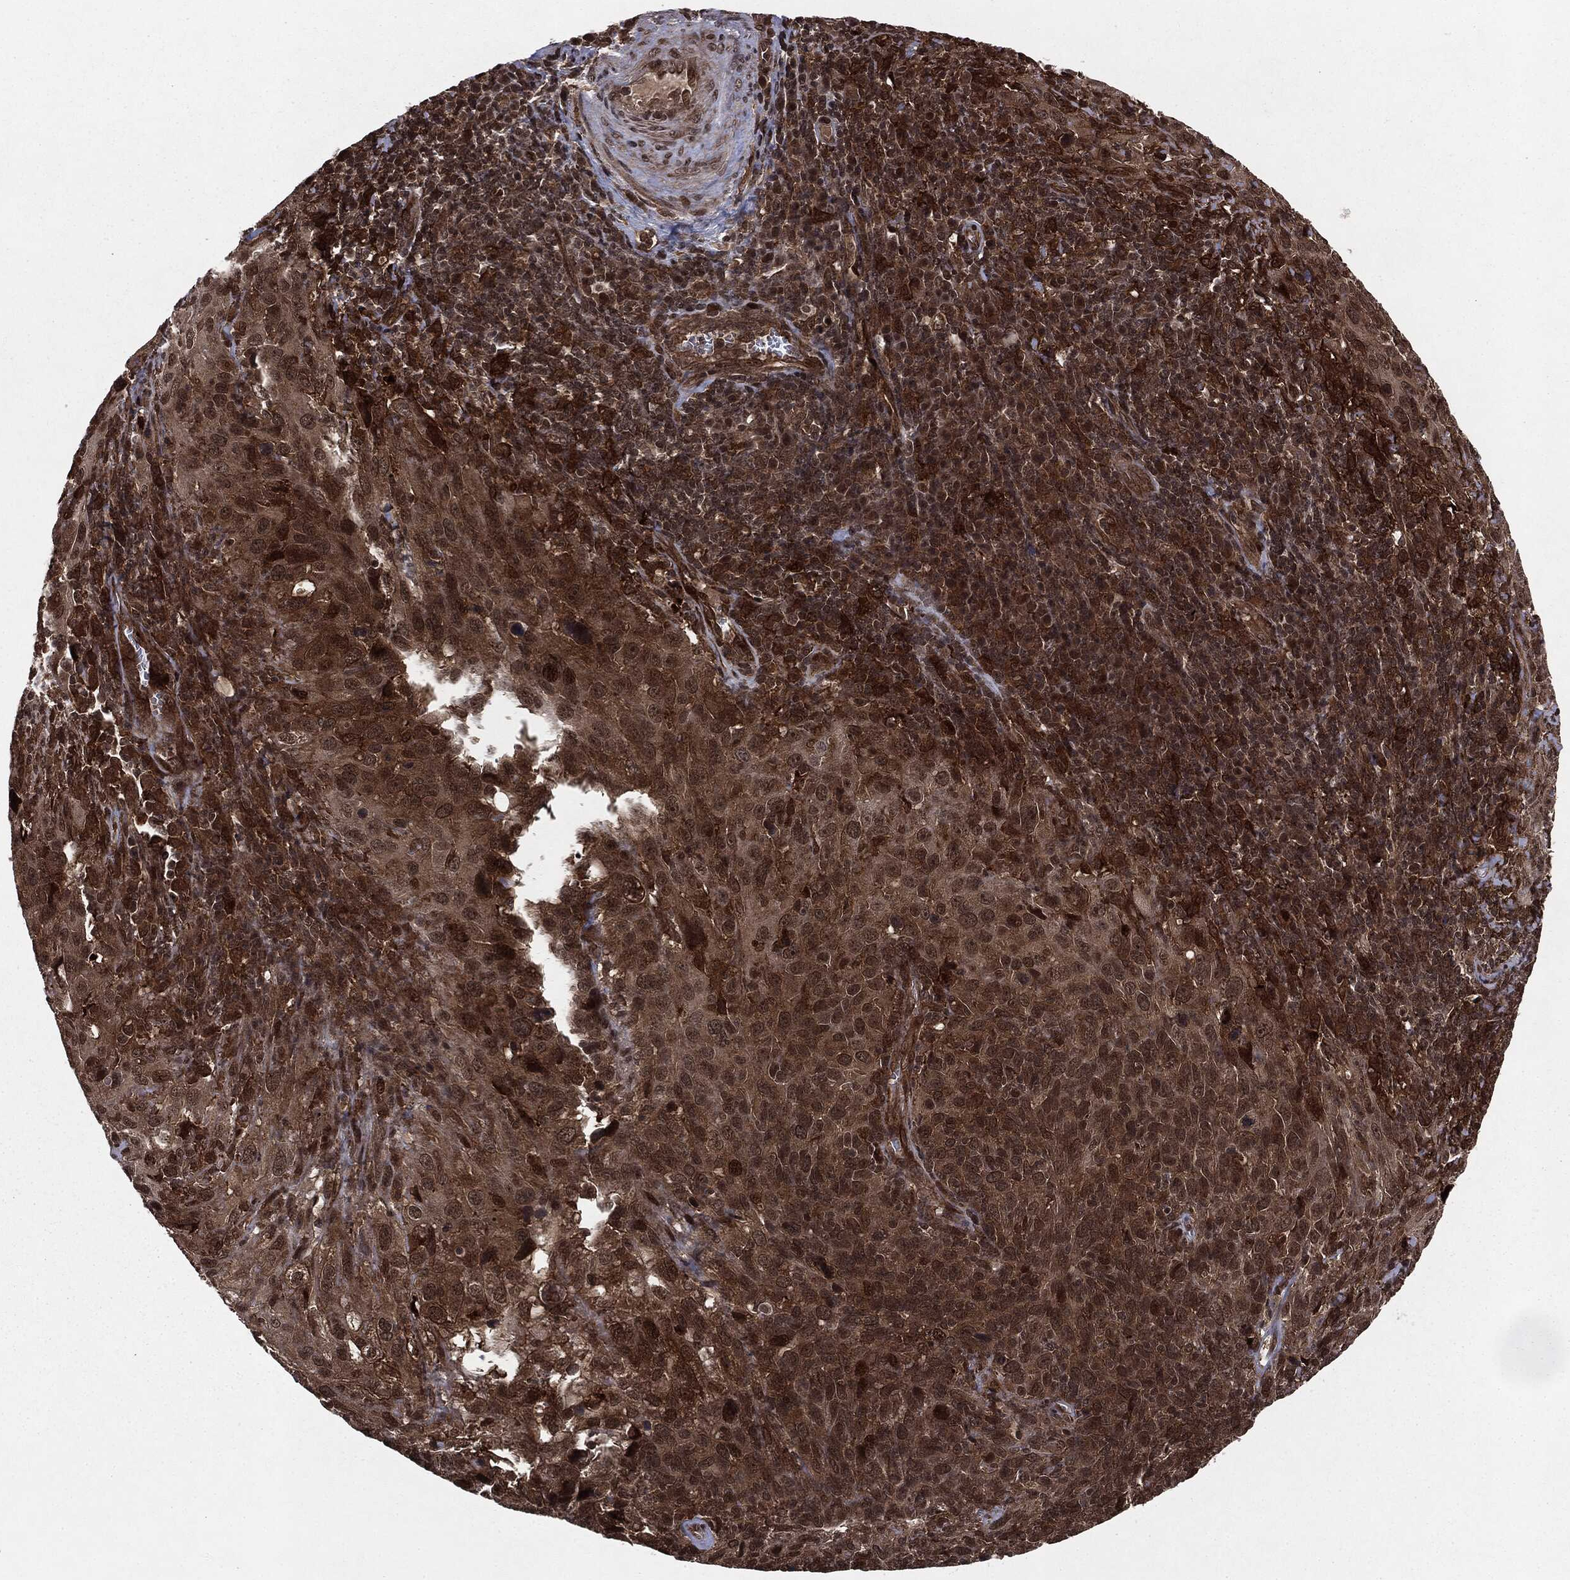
{"staining": {"intensity": "strong", "quantity": "25%-75%", "location": "cytoplasmic/membranous,nuclear"}, "tissue": "cervical cancer", "cell_type": "Tumor cells", "image_type": "cancer", "snomed": [{"axis": "morphology", "description": "Squamous cell carcinoma, NOS"}, {"axis": "topography", "description": "Cervix"}], "caption": "Immunohistochemical staining of cervical cancer (squamous cell carcinoma) displays high levels of strong cytoplasmic/membranous and nuclear protein expression in about 25%-75% of tumor cells.", "gene": "STAU2", "patient": {"sex": "female", "age": 51}}